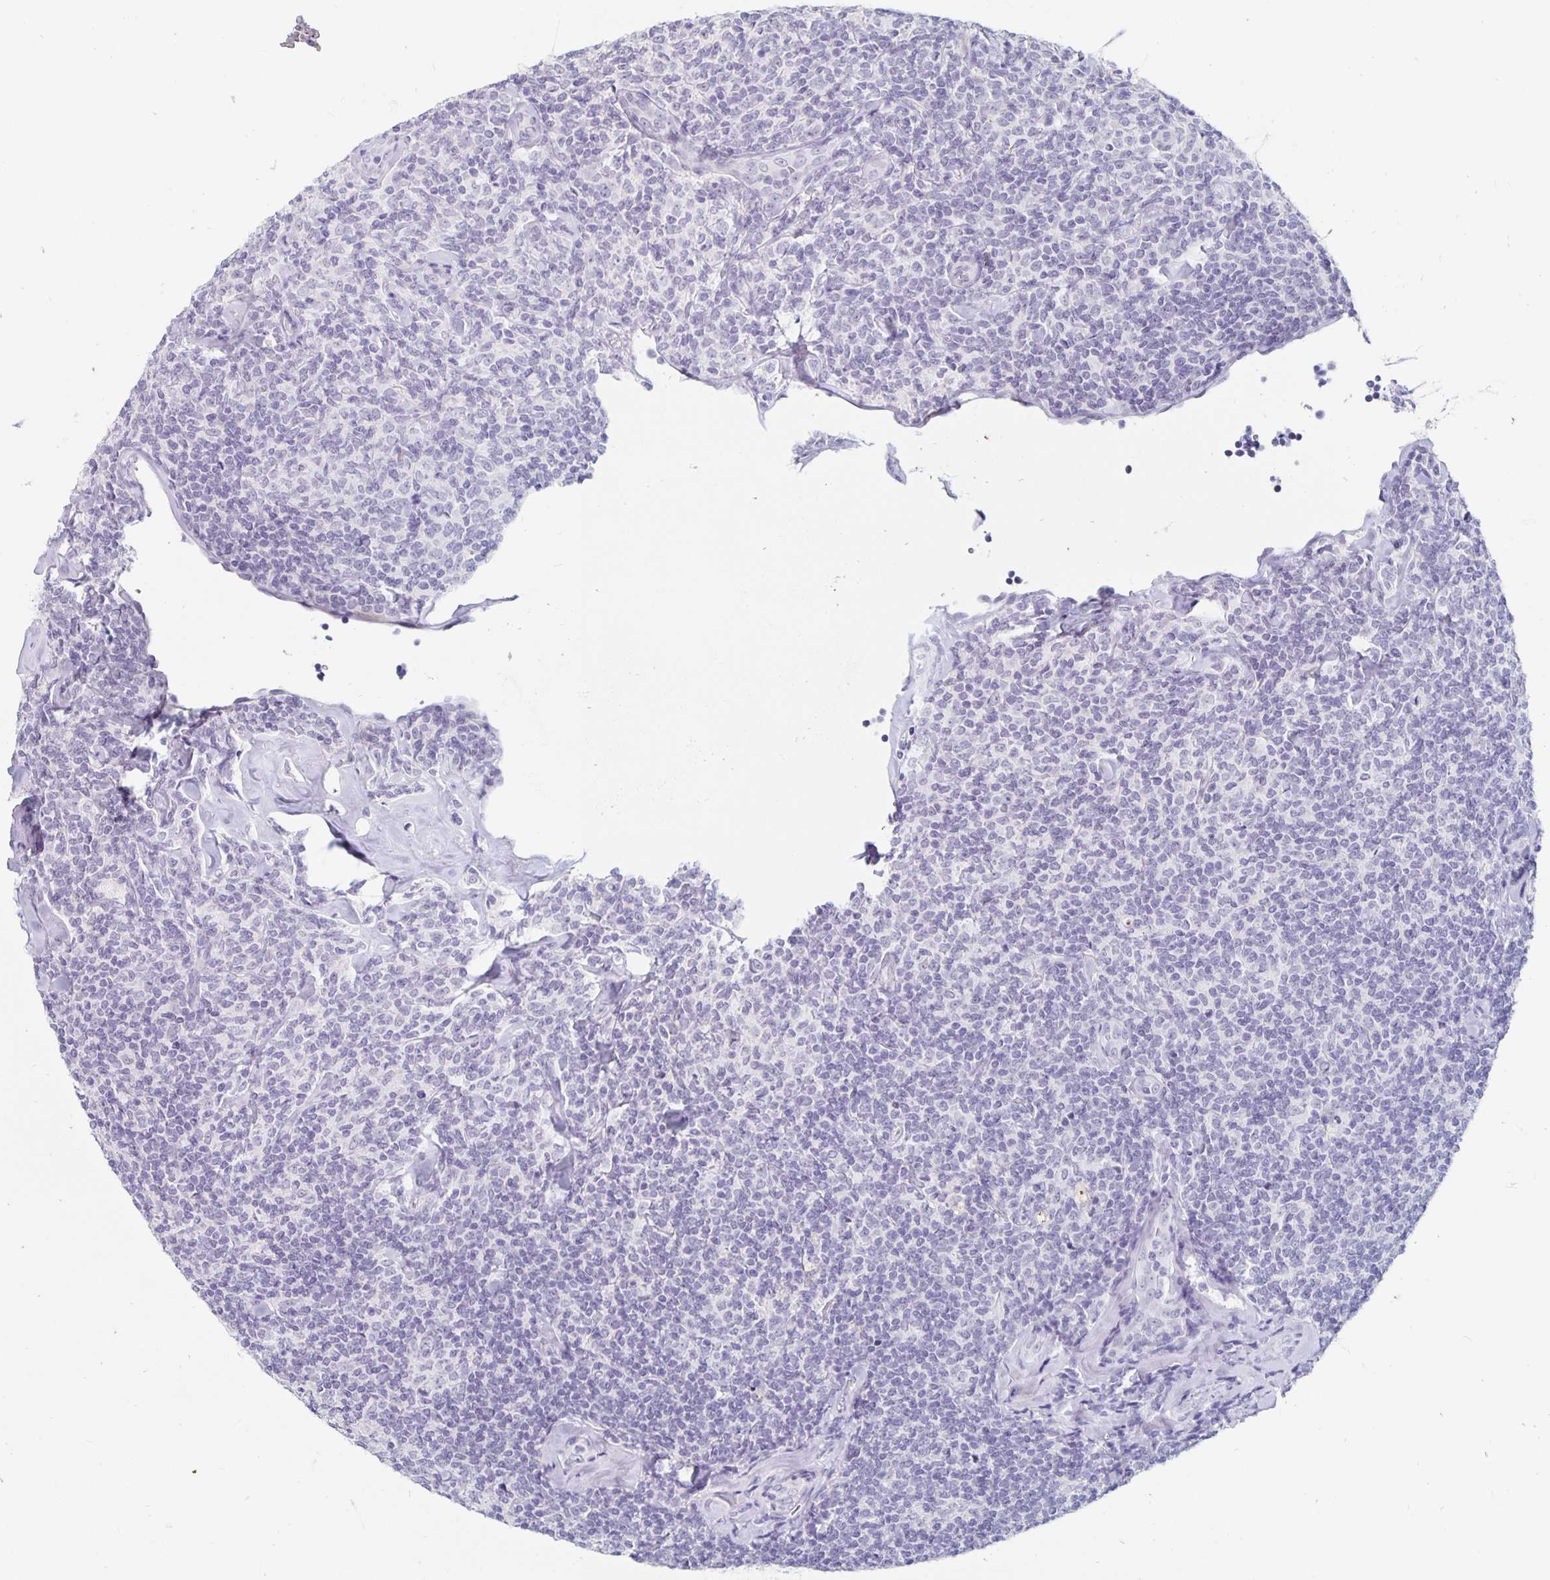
{"staining": {"intensity": "negative", "quantity": "none", "location": "none"}, "tissue": "lymphoma", "cell_type": "Tumor cells", "image_type": "cancer", "snomed": [{"axis": "morphology", "description": "Malignant lymphoma, non-Hodgkin's type, Low grade"}, {"axis": "topography", "description": "Lymph node"}], "caption": "Tumor cells are negative for protein expression in human lymphoma.", "gene": "KCNQ2", "patient": {"sex": "female", "age": 56}}